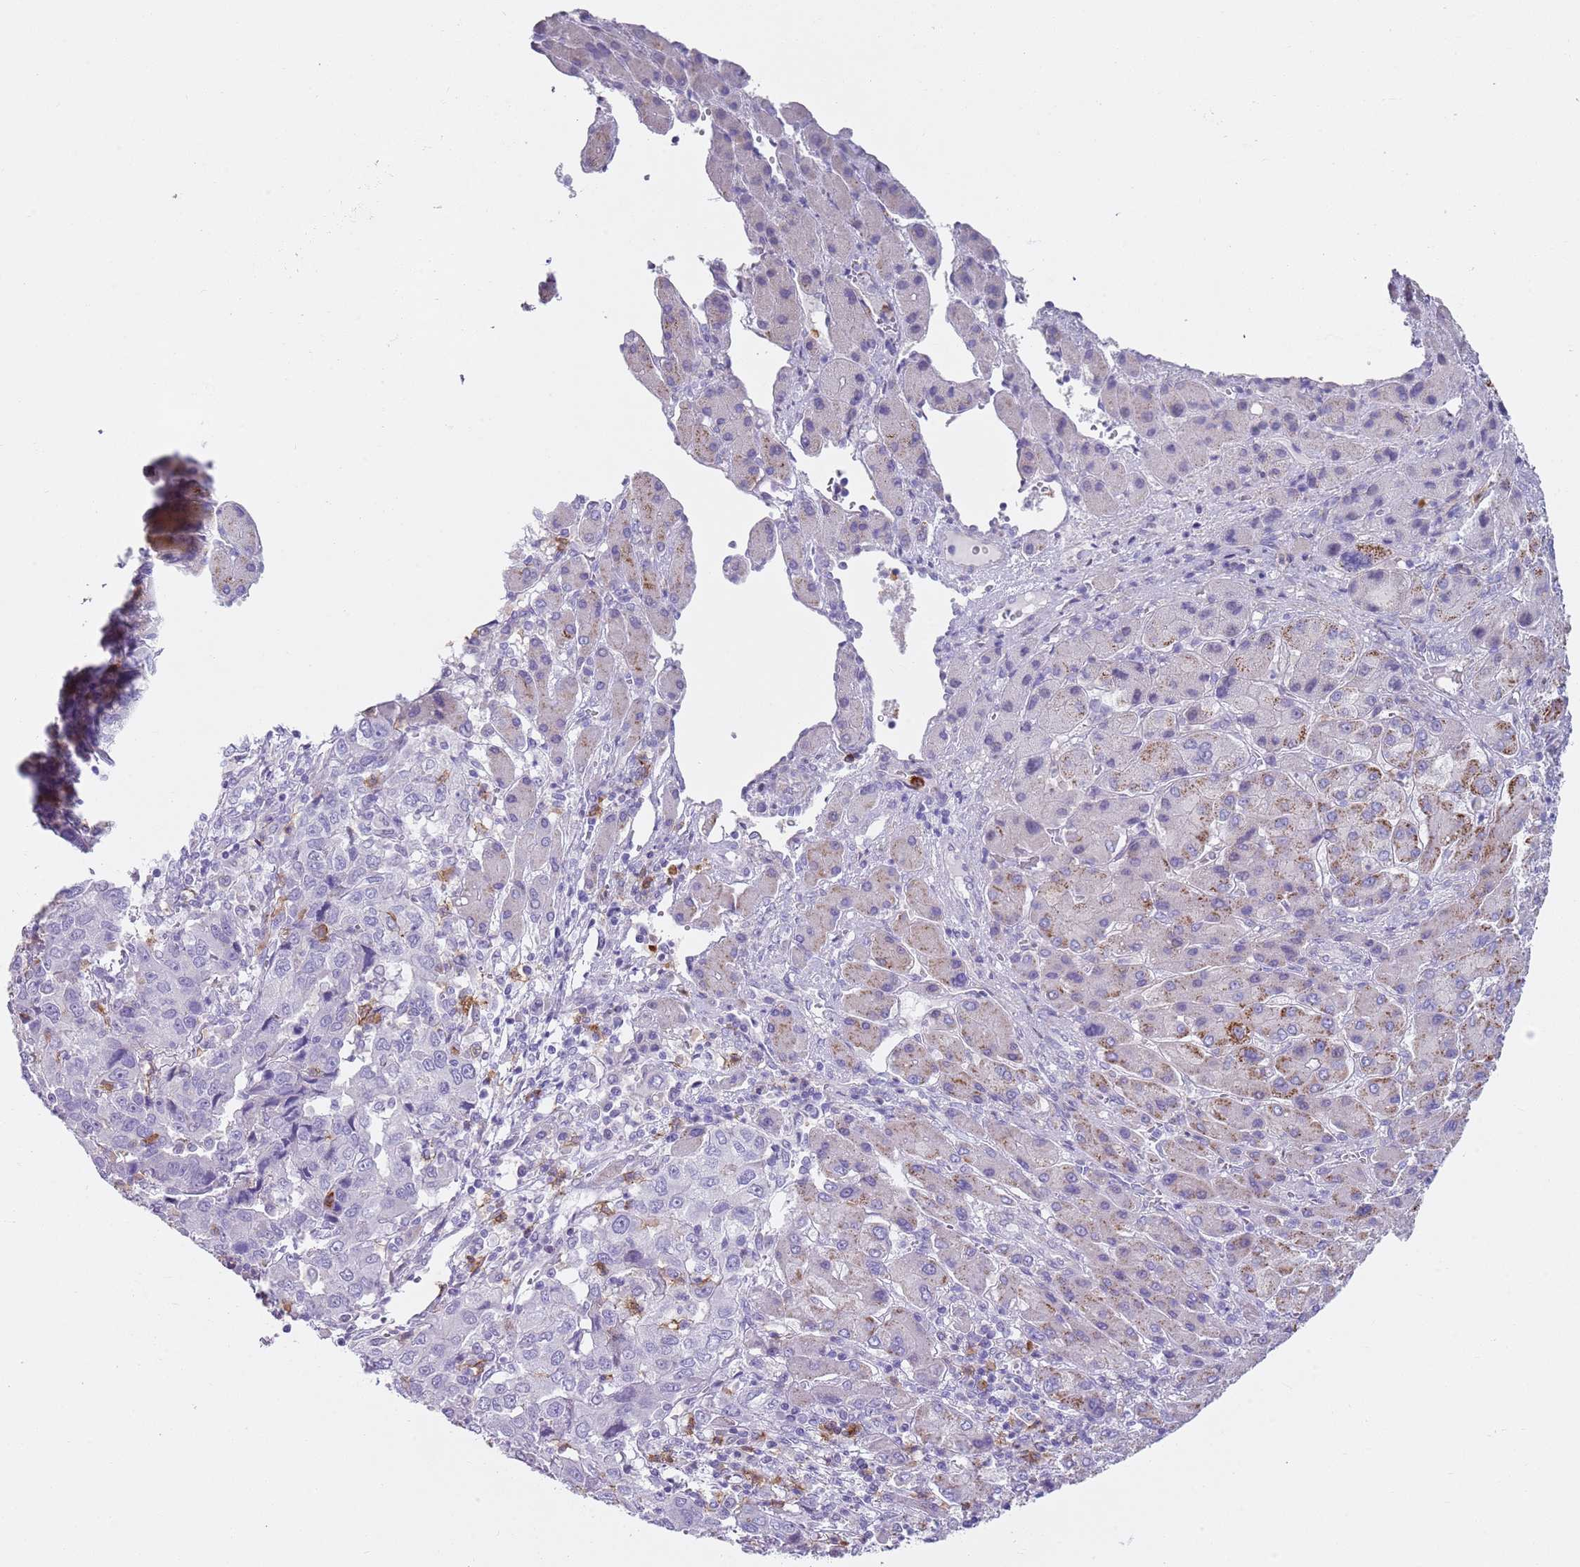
{"staining": {"intensity": "negative", "quantity": "none", "location": "none"}, "tissue": "liver cancer", "cell_type": "Tumor cells", "image_type": "cancer", "snomed": [{"axis": "morphology", "description": "Carcinoma, Hepatocellular, NOS"}, {"axis": "topography", "description": "Liver"}], "caption": "This image is of liver cancer stained with immunohistochemistry (IHC) to label a protein in brown with the nuclei are counter-stained blue. There is no staining in tumor cells. (Immunohistochemistry (ihc), brightfield microscopy, high magnification).", "gene": "CD177", "patient": {"sex": "male", "age": 63}}